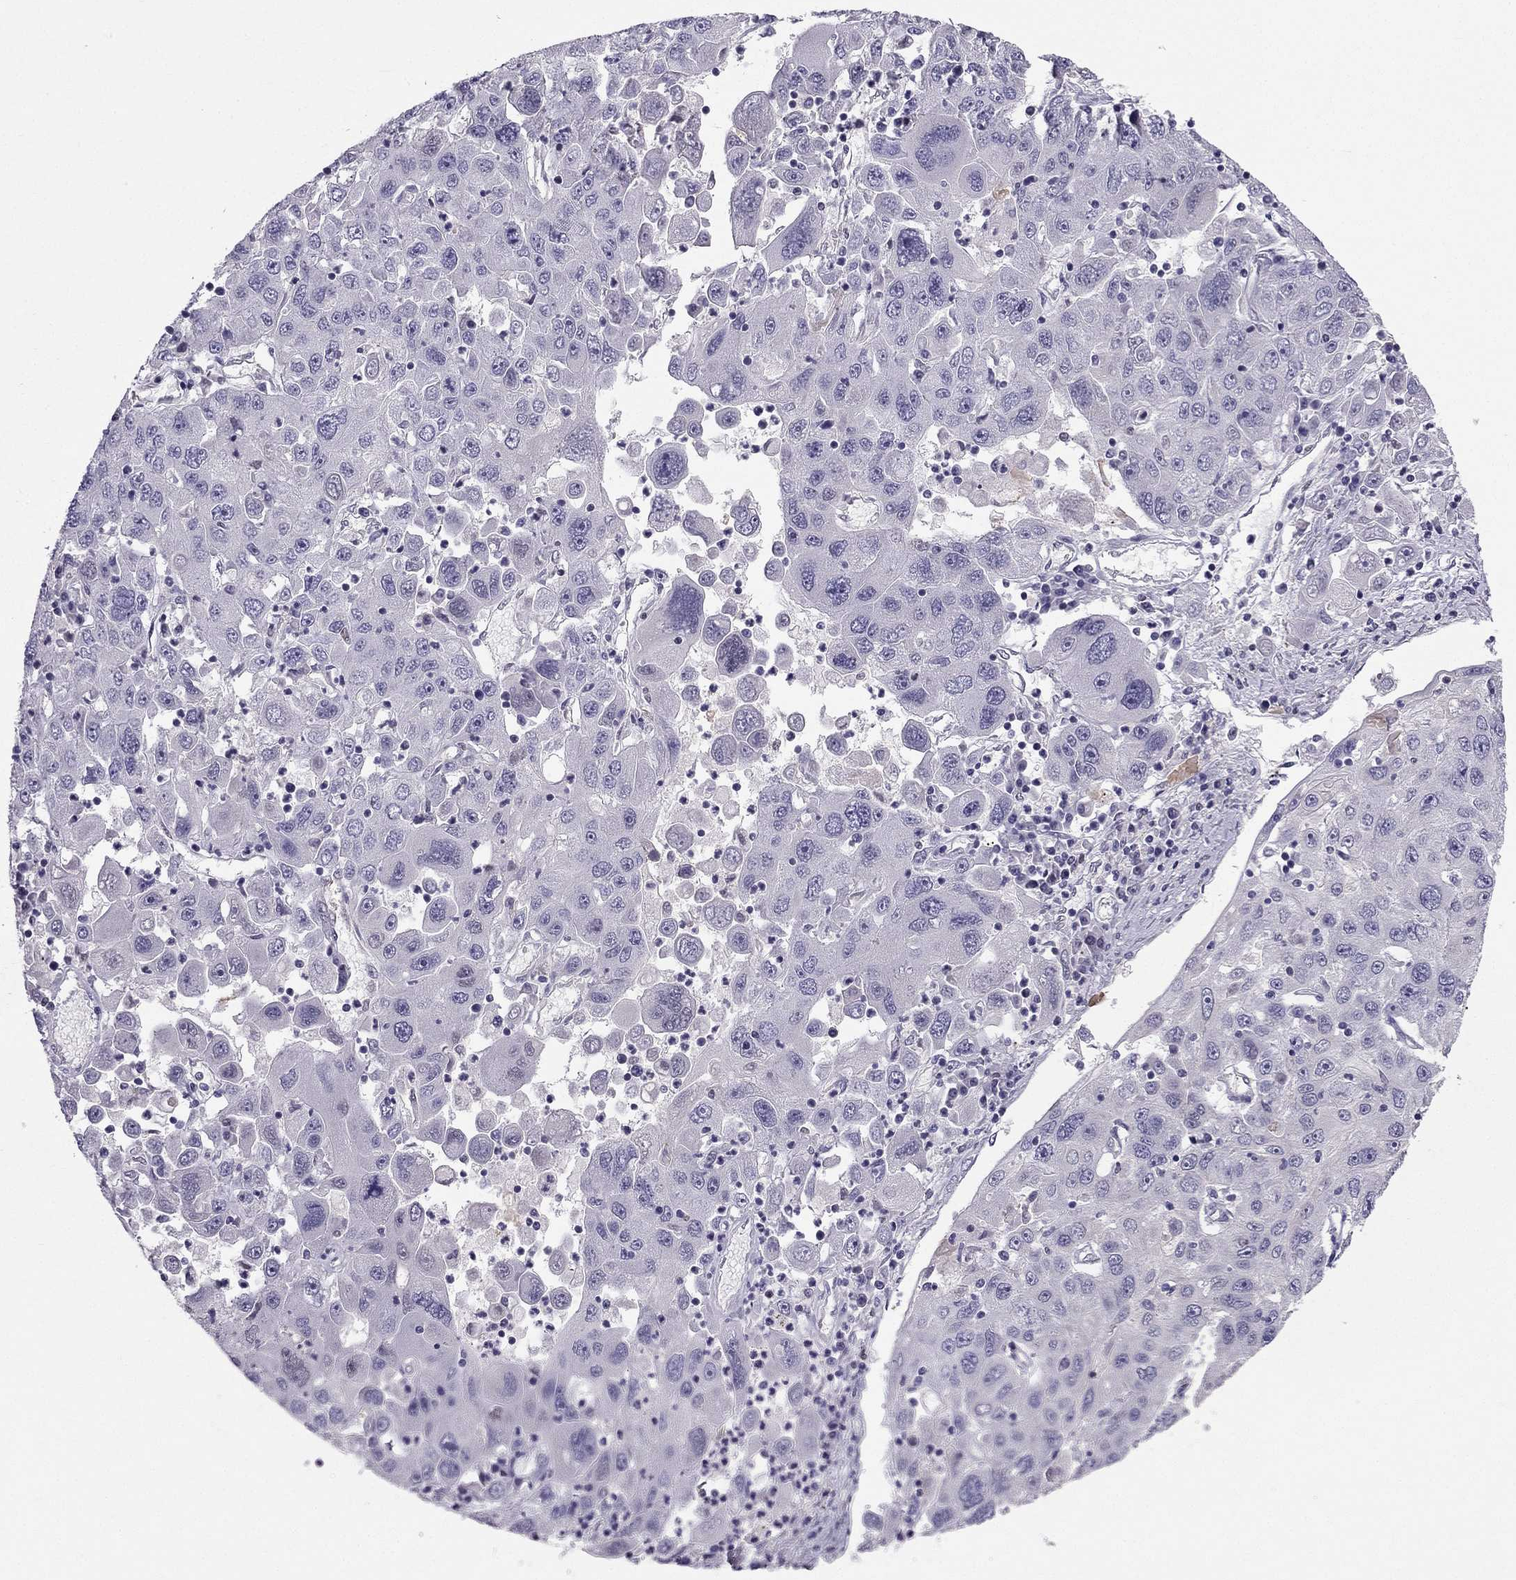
{"staining": {"intensity": "negative", "quantity": "none", "location": "none"}, "tissue": "stomach cancer", "cell_type": "Tumor cells", "image_type": "cancer", "snomed": [{"axis": "morphology", "description": "Adenocarcinoma, NOS"}, {"axis": "topography", "description": "Stomach"}], "caption": "Tumor cells are negative for protein expression in human stomach adenocarcinoma.", "gene": "SYT5", "patient": {"sex": "male", "age": 56}}